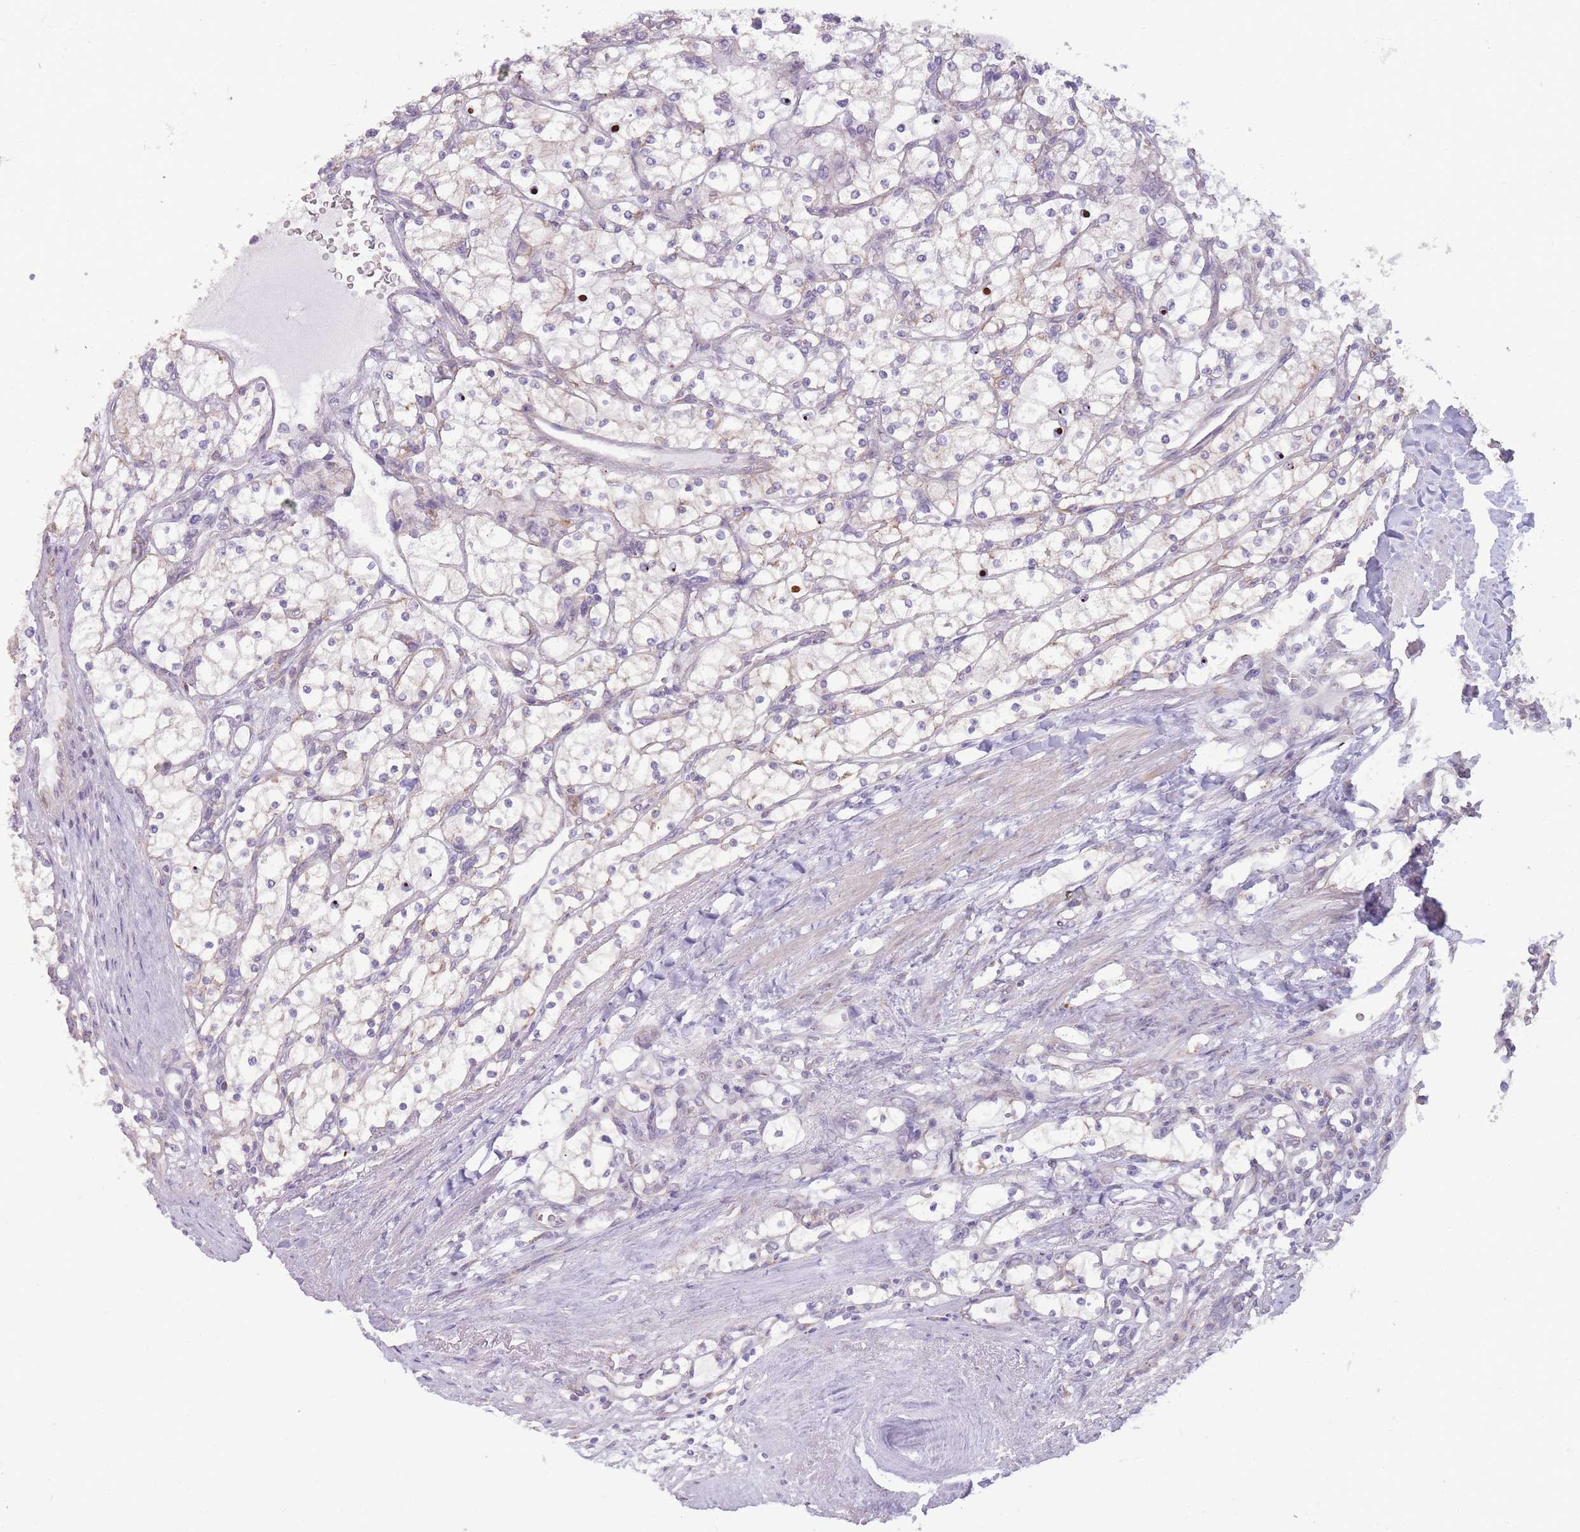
{"staining": {"intensity": "negative", "quantity": "none", "location": "none"}, "tissue": "renal cancer", "cell_type": "Tumor cells", "image_type": "cancer", "snomed": [{"axis": "morphology", "description": "Adenocarcinoma, NOS"}, {"axis": "topography", "description": "Kidney"}], "caption": "This is an immunohistochemistry (IHC) photomicrograph of human renal cancer (adenocarcinoma). There is no staining in tumor cells.", "gene": "TRAPPC5", "patient": {"sex": "male", "age": 80}}